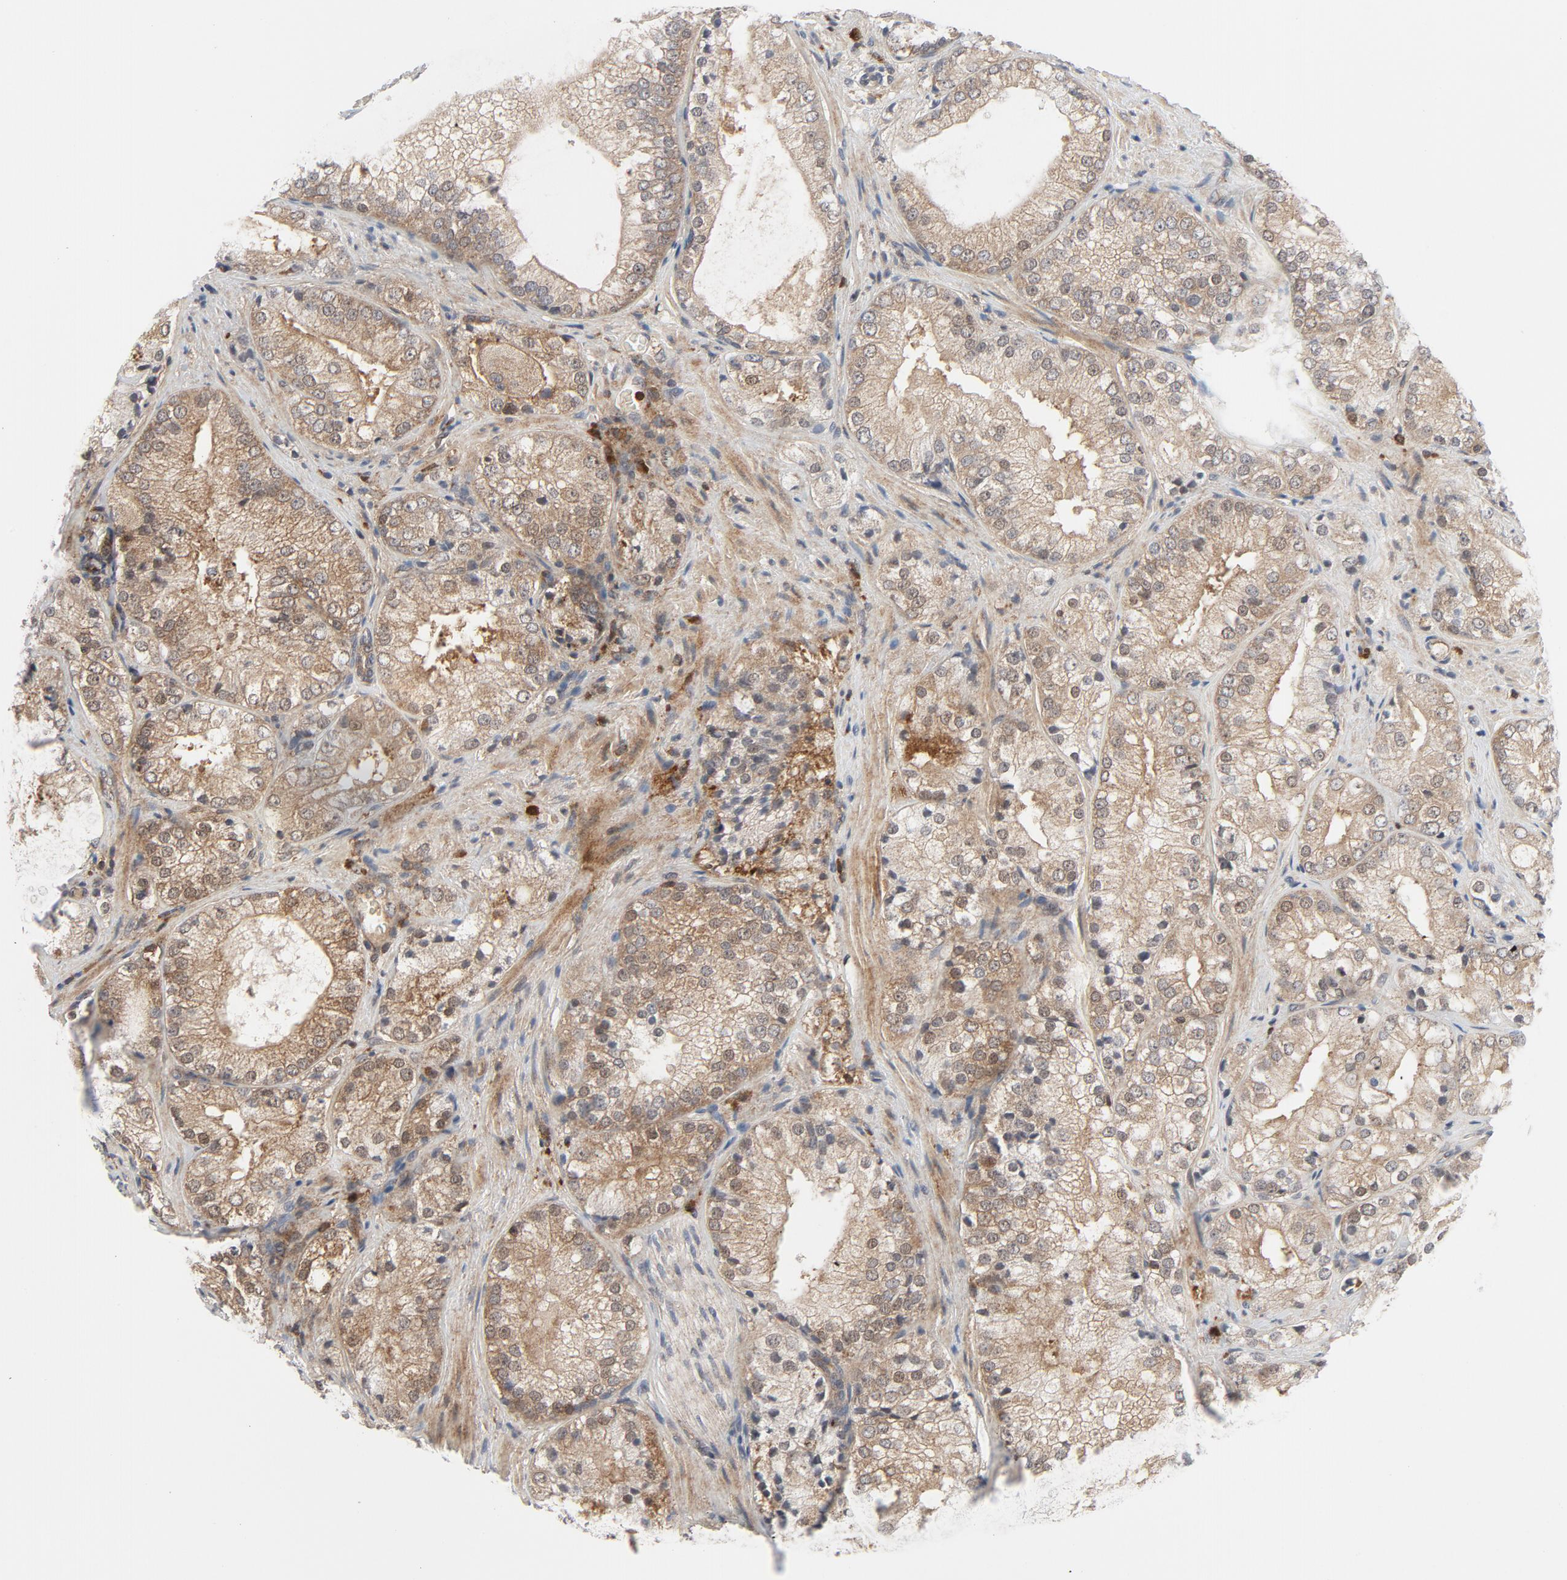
{"staining": {"intensity": "weak", "quantity": ">75%", "location": "cytoplasmic/membranous,nuclear"}, "tissue": "prostate cancer", "cell_type": "Tumor cells", "image_type": "cancer", "snomed": [{"axis": "morphology", "description": "Adenocarcinoma, Low grade"}, {"axis": "topography", "description": "Prostate"}], "caption": "Immunohistochemistry (IHC) staining of prostate low-grade adenocarcinoma, which demonstrates low levels of weak cytoplasmic/membranous and nuclear staining in approximately >75% of tumor cells indicating weak cytoplasmic/membranous and nuclear protein positivity. The staining was performed using DAB (3,3'-diaminobenzidine) (brown) for protein detection and nuclei were counterstained in hematoxylin (blue).", "gene": "TRADD", "patient": {"sex": "male", "age": 60}}